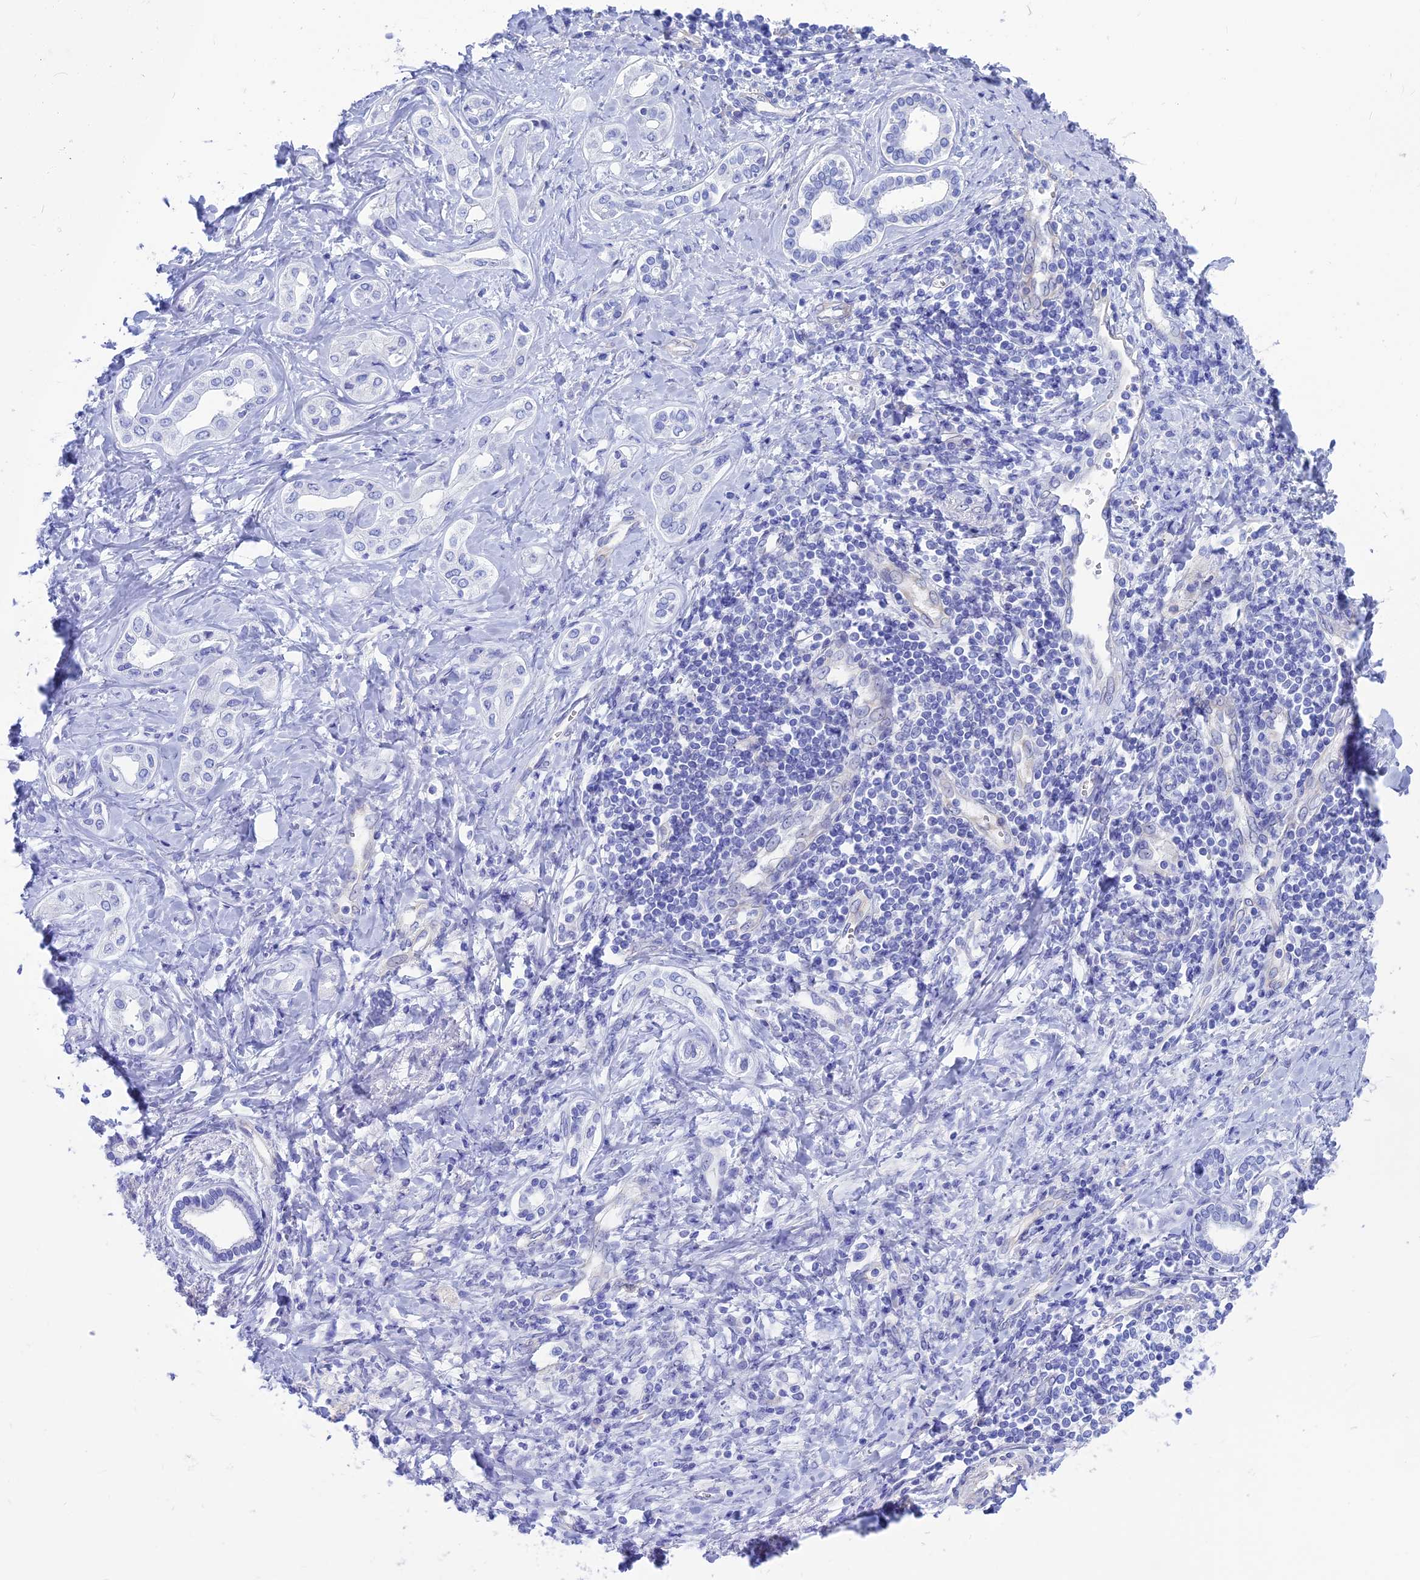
{"staining": {"intensity": "negative", "quantity": "none", "location": "none"}, "tissue": "liver cancer", "cell_type": "Tumor cells", "image_type": "cancer", "snomed": [{"axis": "morphology", "description": "Cholangiocarcinoma"}, {"axis": "topography", "description": "Liver"}], "caption": "Photomicrograph shows no protein positivity in tumor cells of liver cancer tissue.", "gene": "GNGT2", "patient": {"sex": "female", "age": 77}}